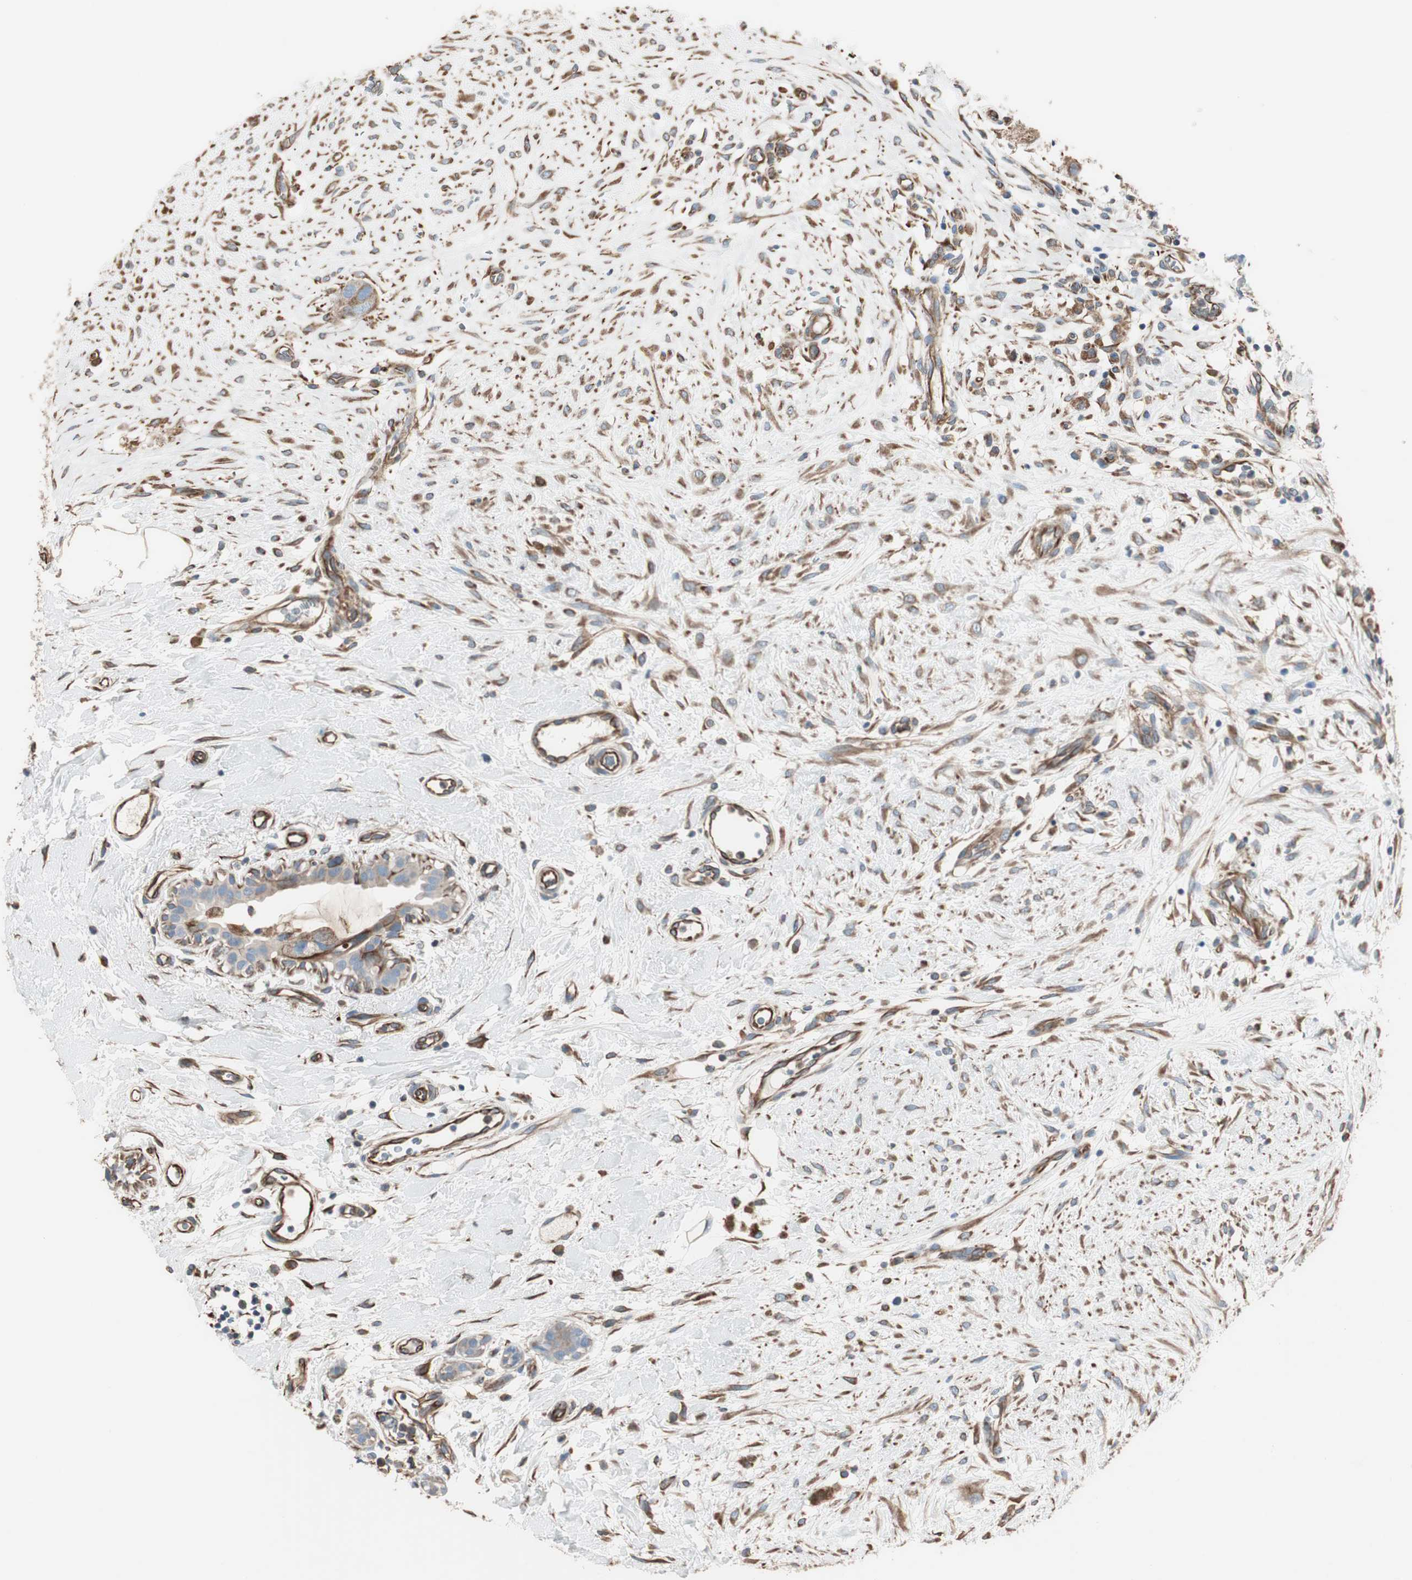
{"staining": {"intensity": "moderate", "quantity": ">75%", "location": "cytoplasmic/membranous"}, "tissue": "breast cancer", "cell_type": "Tumor cells", "image_type": "cancer", "snomed": [{"axis": "morphology", "description": "Duct carcinoma"}, {"axis": "topography", "description": "Breast"}], "caption": "Immunohistochemical staining of human breast infiltrating ductal carcinoma exhibits medium levels of moderate cytoplasmic/membranous protein staining in about >75% of tumor cells.", "gene": "SRCIN1", "patient": {"sex": "female", "age": 40}}